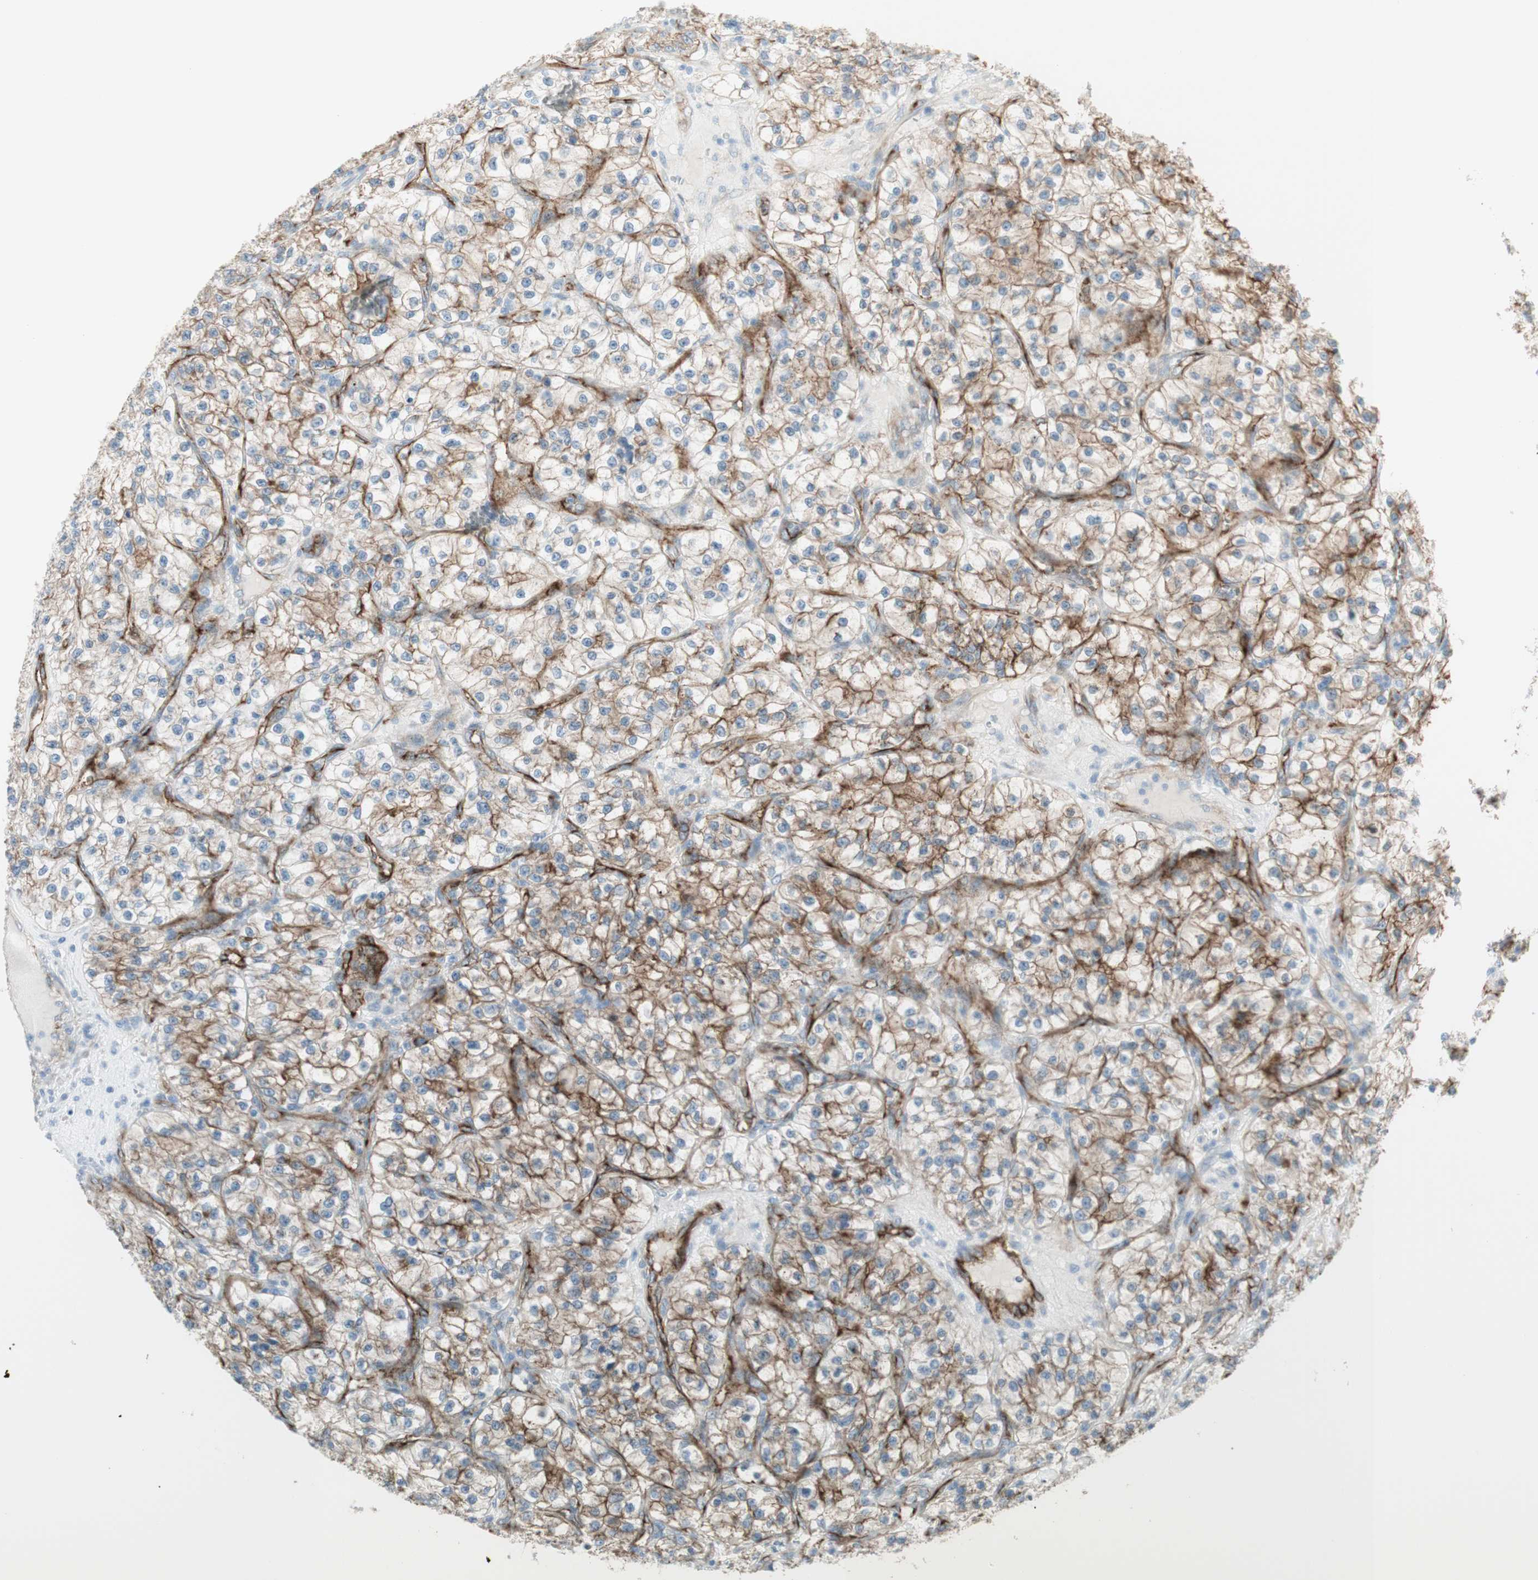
{"staining": {"intensity": "moderate", "quantity": "25%-75%", "location": "cytoplasmic/membranous"}, "tissue": "renal cancer", "cell_type": "Tumor cells", "image_type": "cancer", "snomed": [{"axis": "morphology", "description": "Adenocarcinoma, NOS"}, {"axis": "topography", "description": "Kidney"}], "caption": "This micrograph exhibits IHC staining of human renal cancer, with medium moderate cytoplasmic/membranous expression in about 25%-75% of tumor cells.", "gene": "MYO6", "patient": {"sex": "female", "age": 57}}